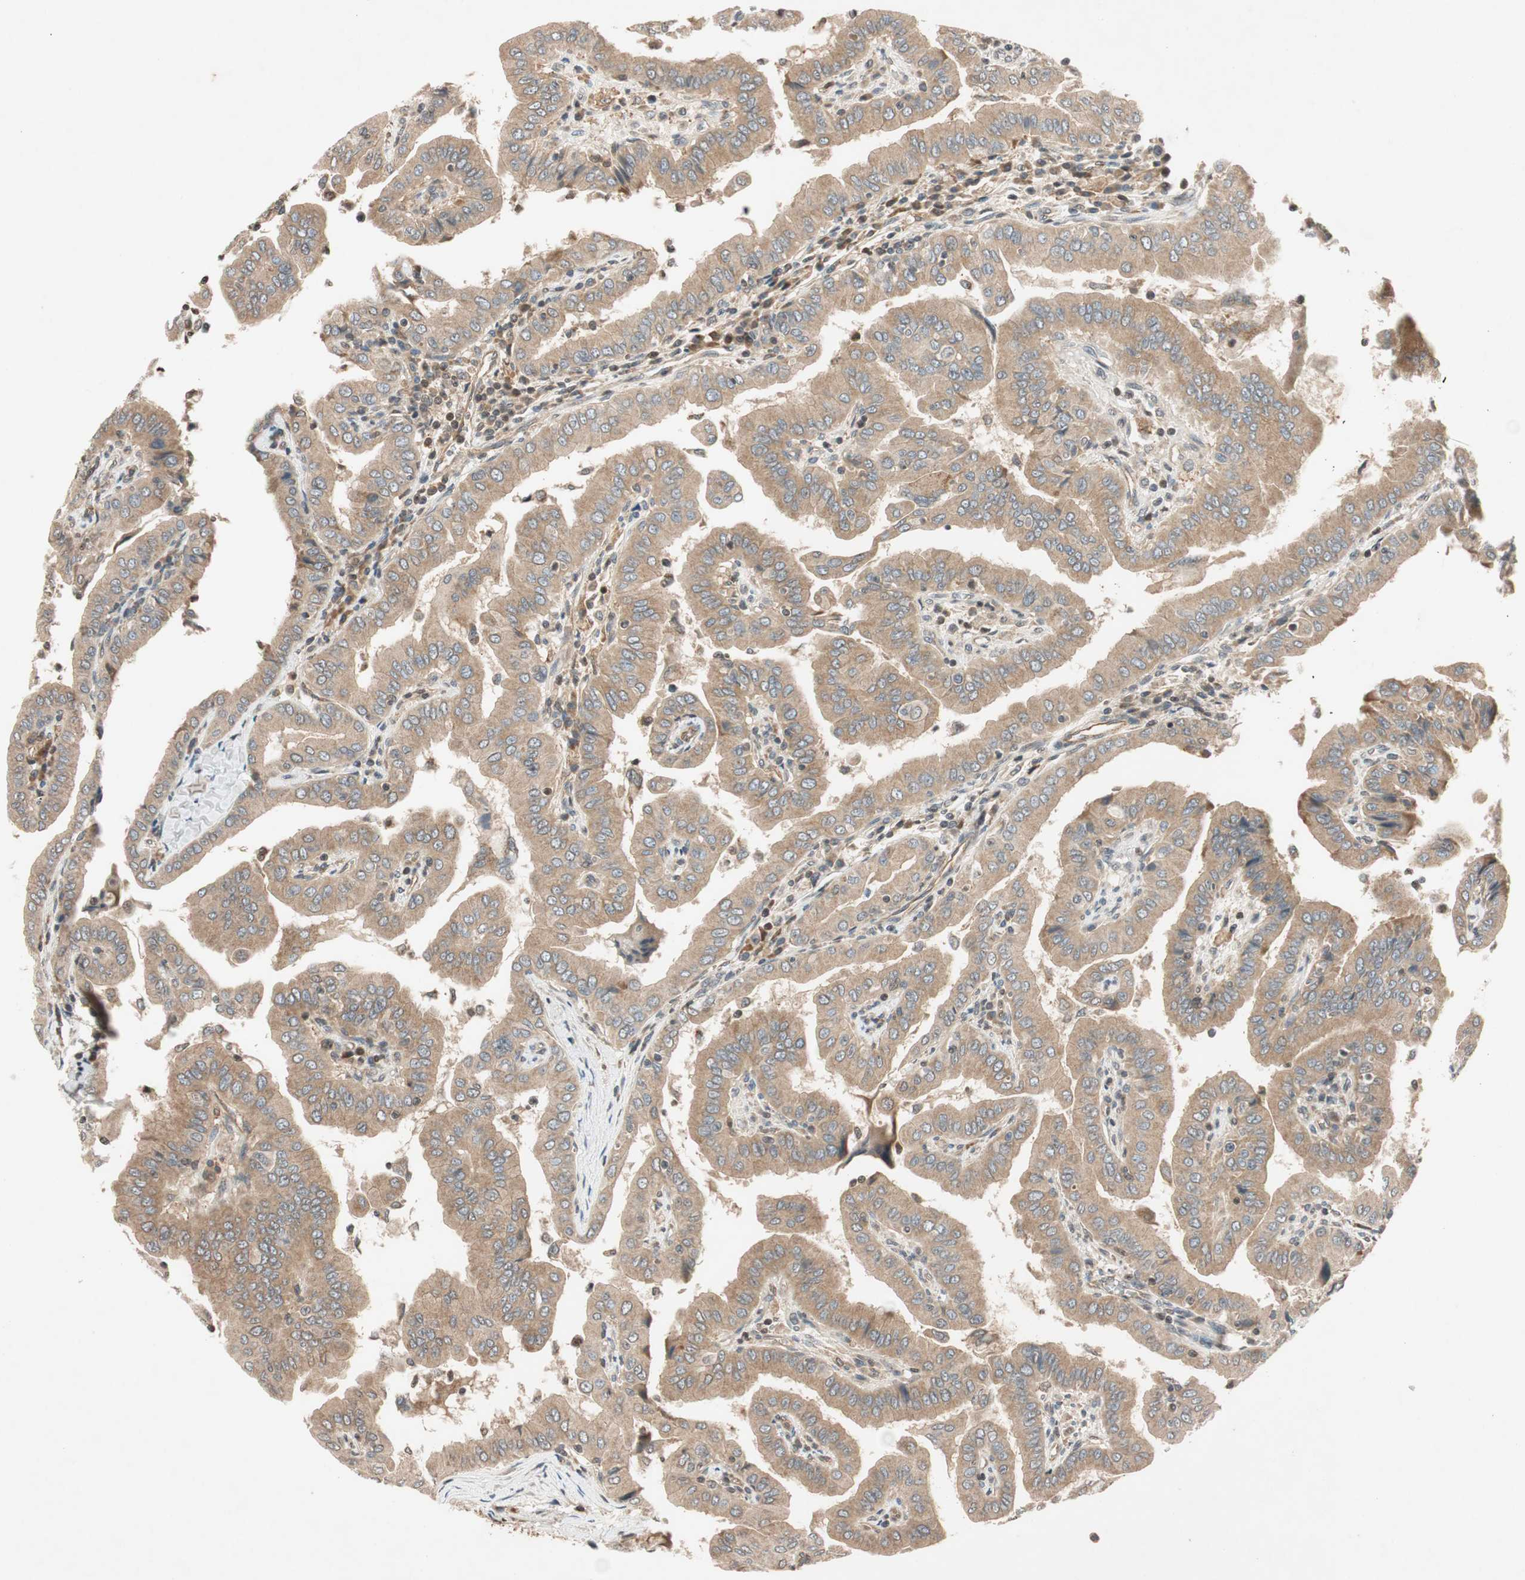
{"staining": {"intensity": "weak", "quantity": ">75%", "location": "cytoplasmic/membranous"}, "tissue": "thyroid cancer", "cell_type": "Tumor cells", "image_type": "cancer", "snomed": [{"axis": "morphology", "description": "Papillary adenocarcinoma, NOS"}, {"axis": "topography", "description": "Thyroid gland"}], "caption": "This is an image of immunohistochemistry (IHC) staining of thyroid papillary adenocarcinoma, which shows weak positivity in the cytoplasmic/membranous of tumor cells.", "gene": "GCLM", "patient": {"sex": "male", "age": 33}}